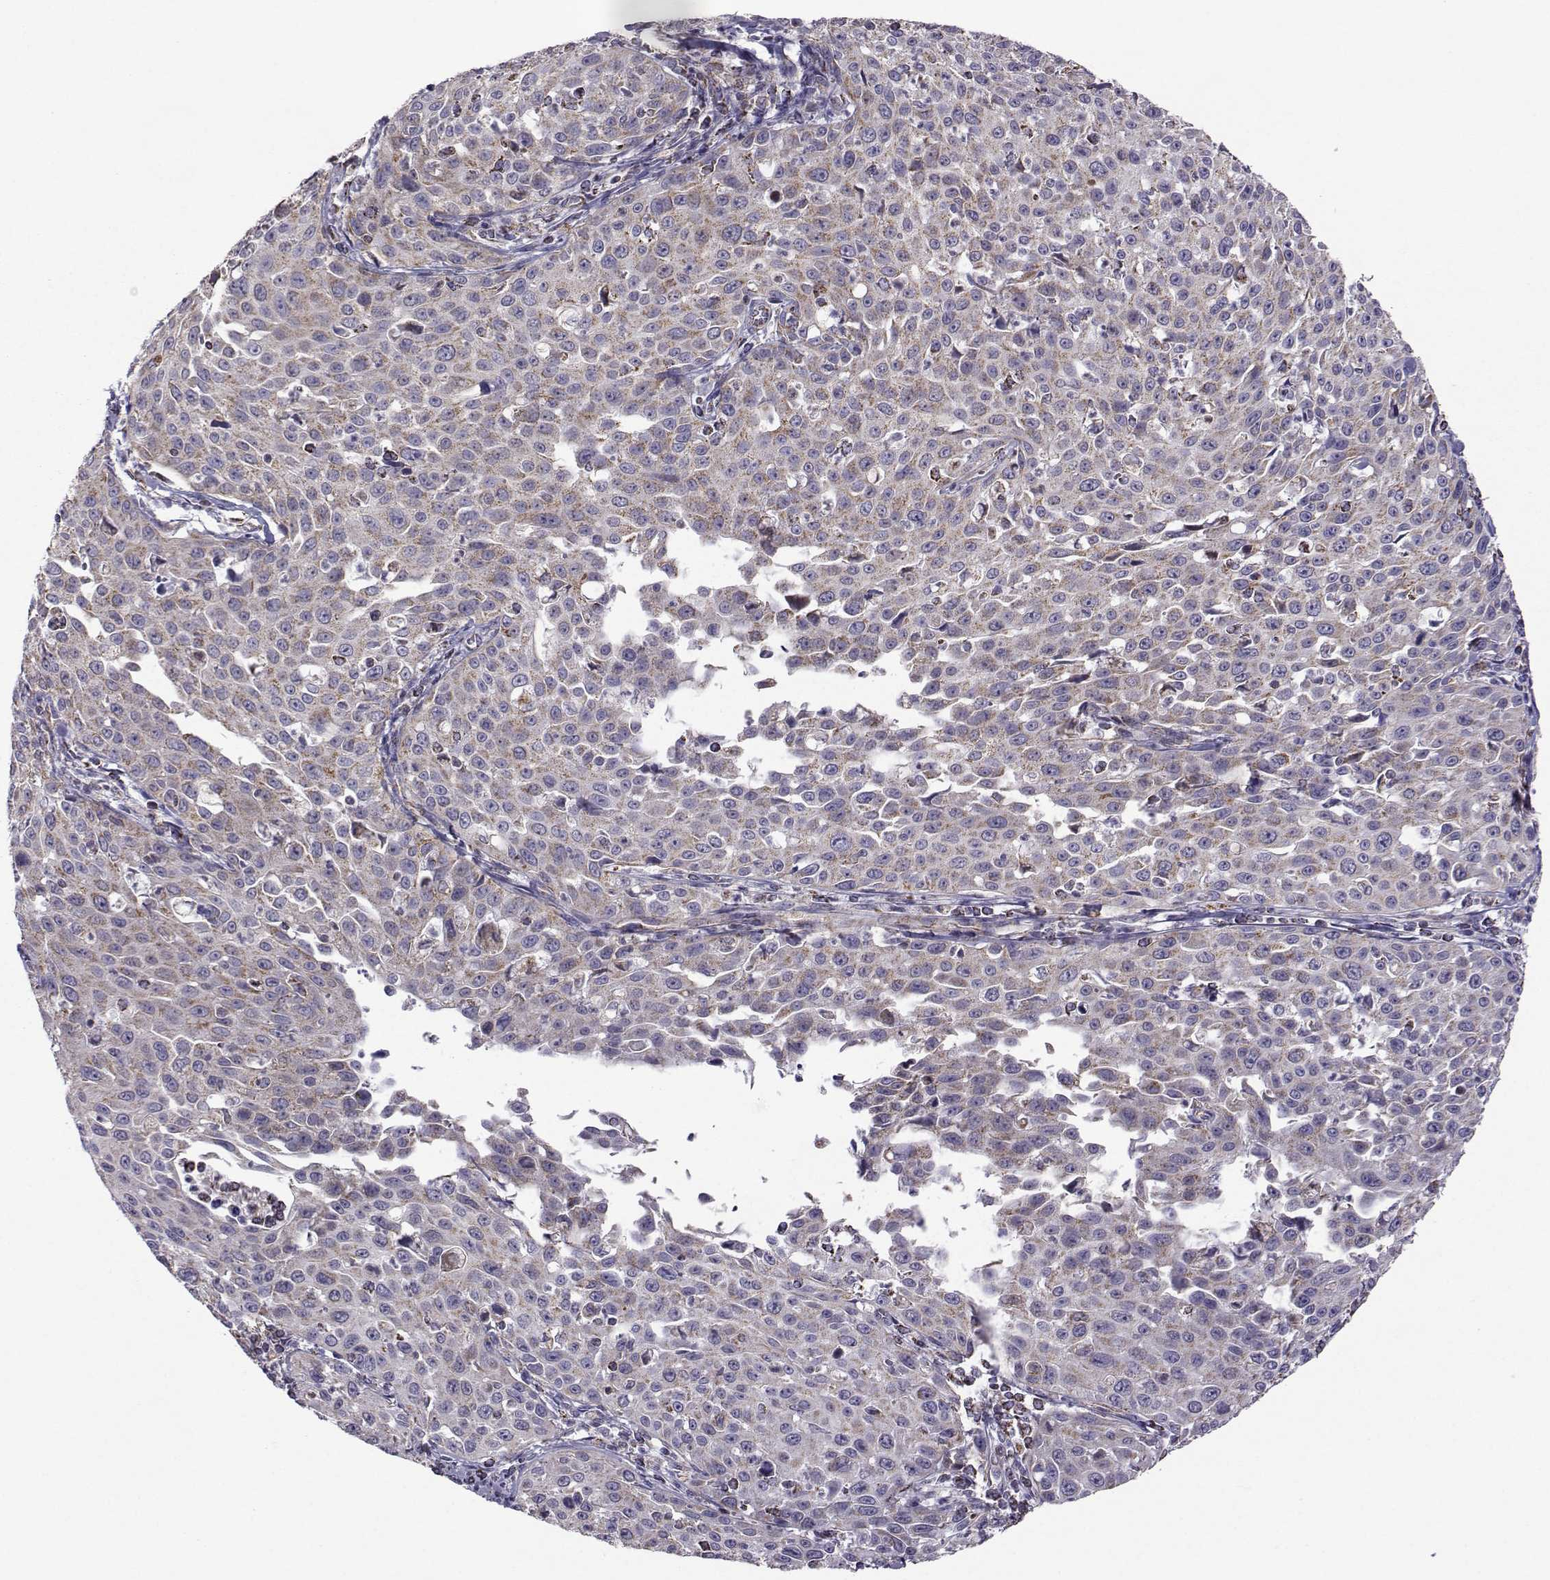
{"staining": {"intensity": "moderate", "quantity": "<25%", "location": "cytoplasmic/membranous"}, "tissue": "cervical cancer", "cell_type": "Tumor cells", "image_type": "cancer", "snomed": [{"axis": "morphology", "description": "Squamous cell carcinoma, NOS"}, {"axis": "topography", "description": "Cervix"}], "caption": "Immunohistochemical staining of human cervical cancer reveals low levels of moderate cytoplasmic/membranous protein staining in approximately <25% of tumor cells.", "gene": "NECAB3", "patient": {"sex": "female", "age": 26}}